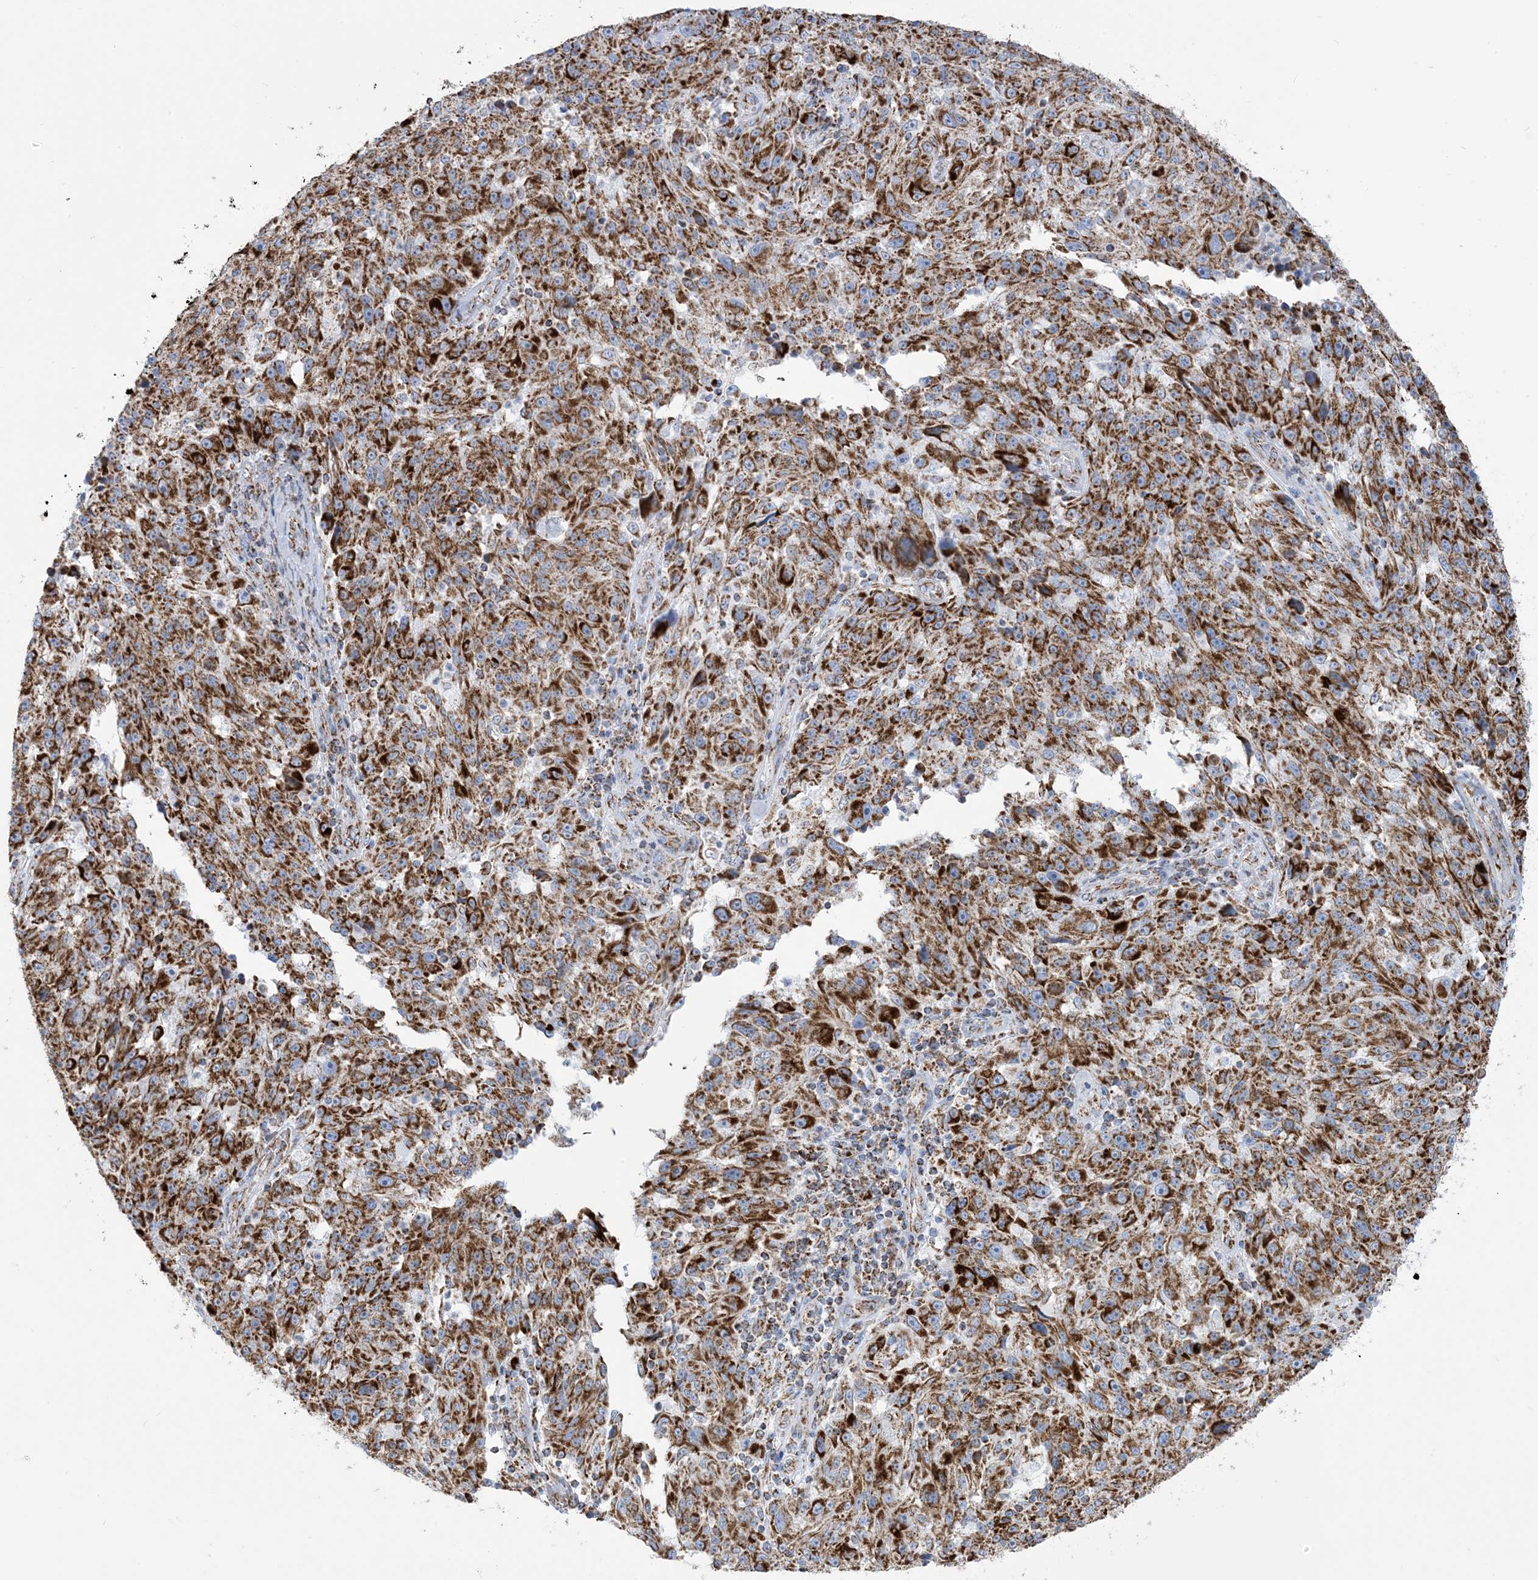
{"staining": {"intensity": "strong", "quantity": ">75%", "location": "cytoplasmic/membranous"}, "tissue": "melanoma", "cell_type": "Tumor cells", "image_type": "cancer", "snomed": [{"axis": "morphology", "description": "Malignant melanoma, NOS"}, {"axis": "topography", "description": "Skin"}], "caption": "Strong cytoplasmic/membranous expression for a protein is appreciated in approximately >75% of tumor cells of malignant melanoma using immunohistochemistry (IHC).", "gene": "SAMM50", "patient": {"sex": "male", "age": 53}}